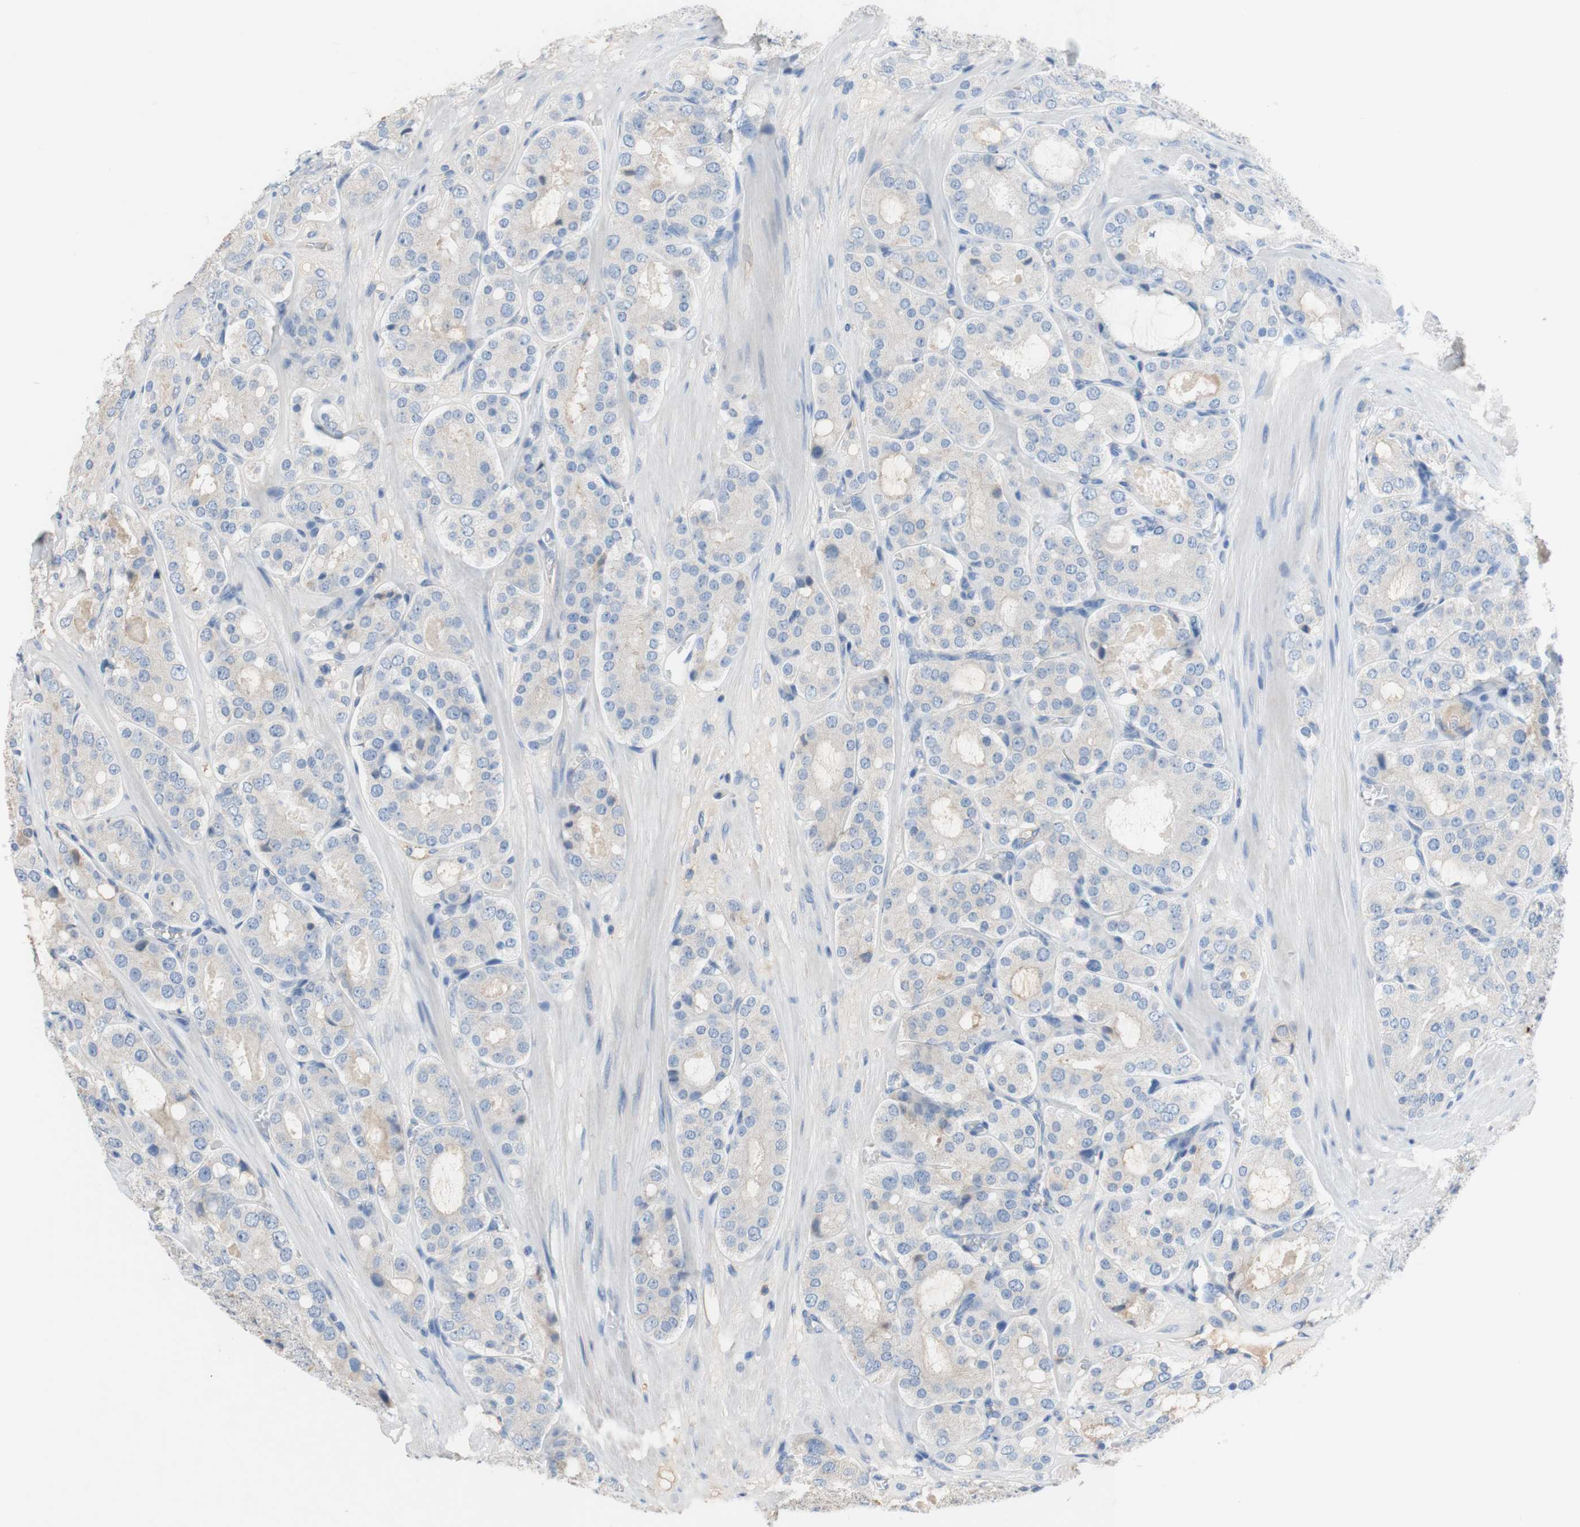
{"staining": {"intensity": "weak", "quantity": "25%-75%", "location": "cytoplasmic/membranous"}, "tissue": "prostate cancer", "cell_type": "Tumor cells", "image_type": "cancer", "snomed": [{"axis": "morphology", "description": "Adenocarcinoma, High grade"}, {"axis": "topography", "description": "Prostate"}], "caption": "Human adenocarcinoma (high-grade) (prostate) stained with a brown dye shows weak cytoplasmic/membranous positive expression in about 25%-75% of tumor cells.", "gene": "PACSIN1", "patient": {"sex": "male", "age": 65}}